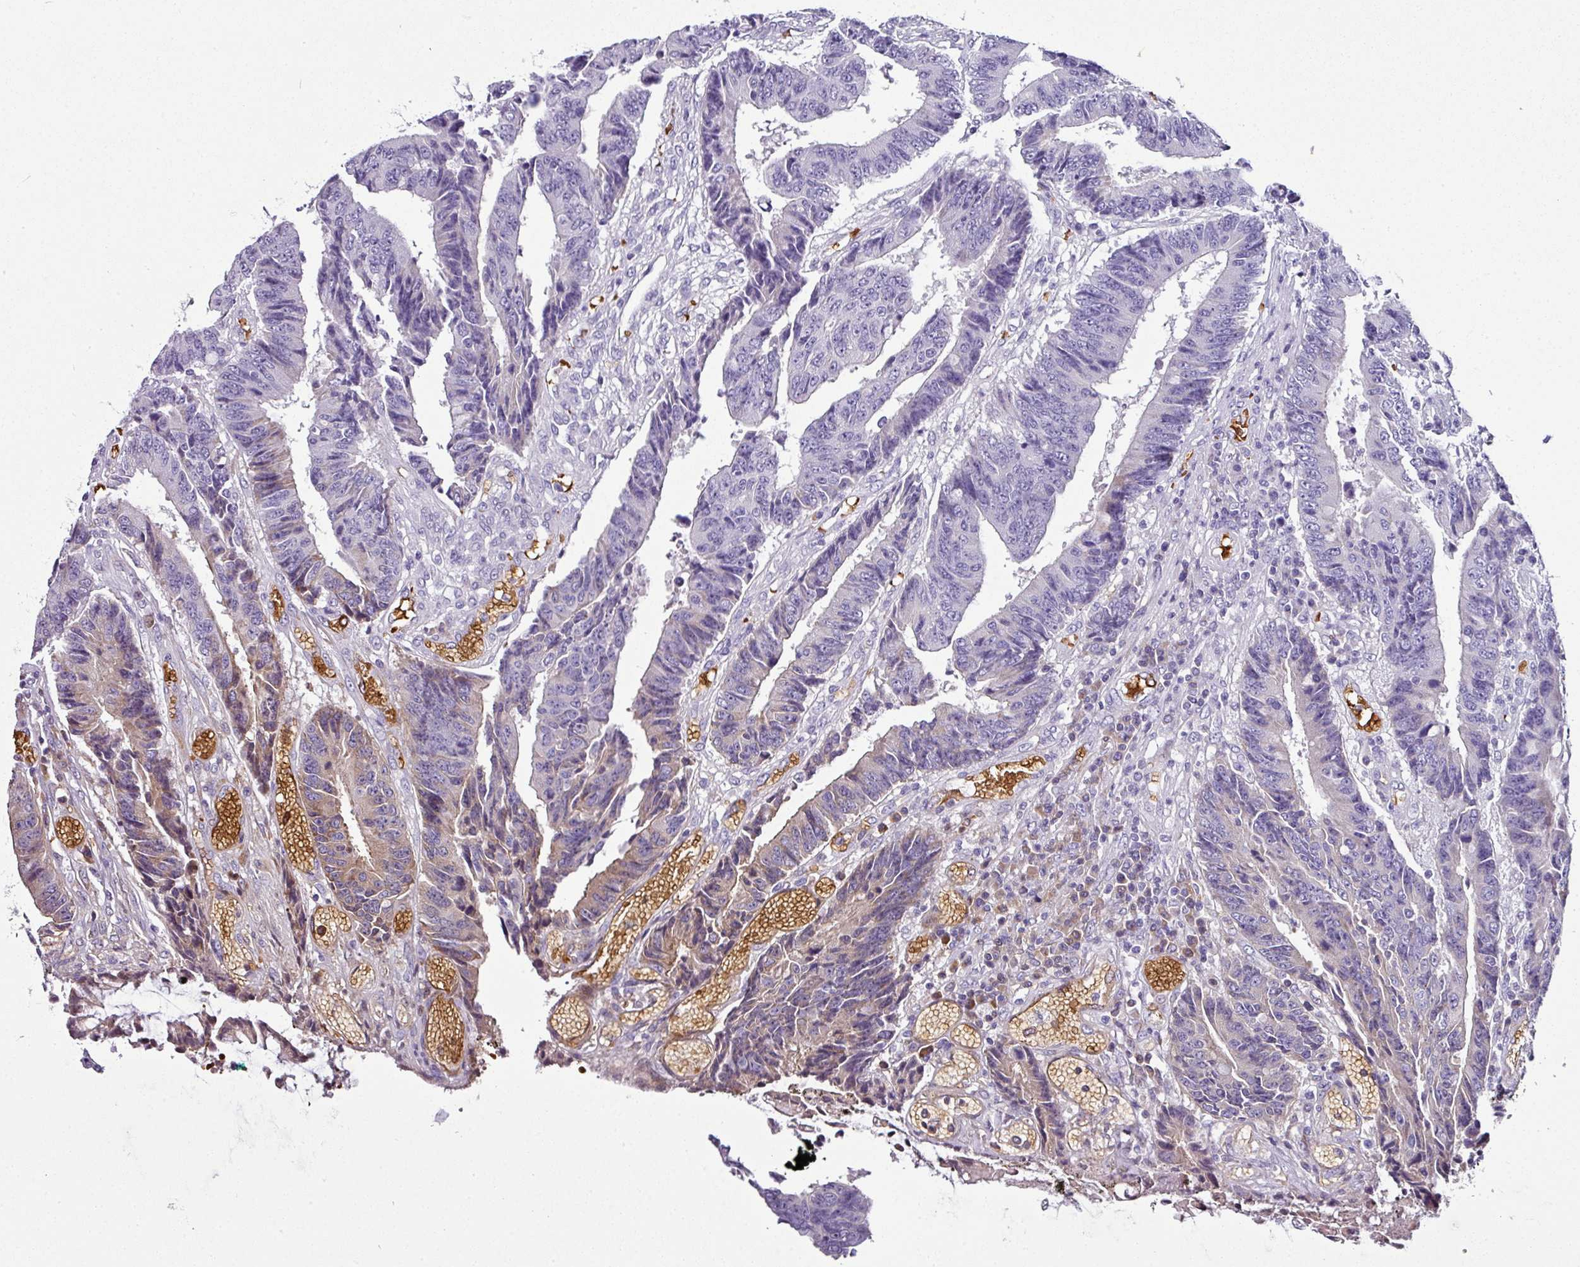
{"staining": {"intensity": "weak", "quantity": "<25%", "location": "cytoplasmic/membranous"}, "tissue": "colorectal cancer", "cell_type": "Tumor cells", "image_type": "cancer", "snomed": [{"axis": "morphology", "description": "Adenocarcinoma, NOS"}, {"axis": "topography", "description": "Rectum"}], "caption": "DAB immunohistochemical staining of human colorectal cancer (adenocarcinoma) exhibits no significant positivity in tumor cells.", "gene": "NAPSA", "patient": {"sex": "male", "age": 84}}